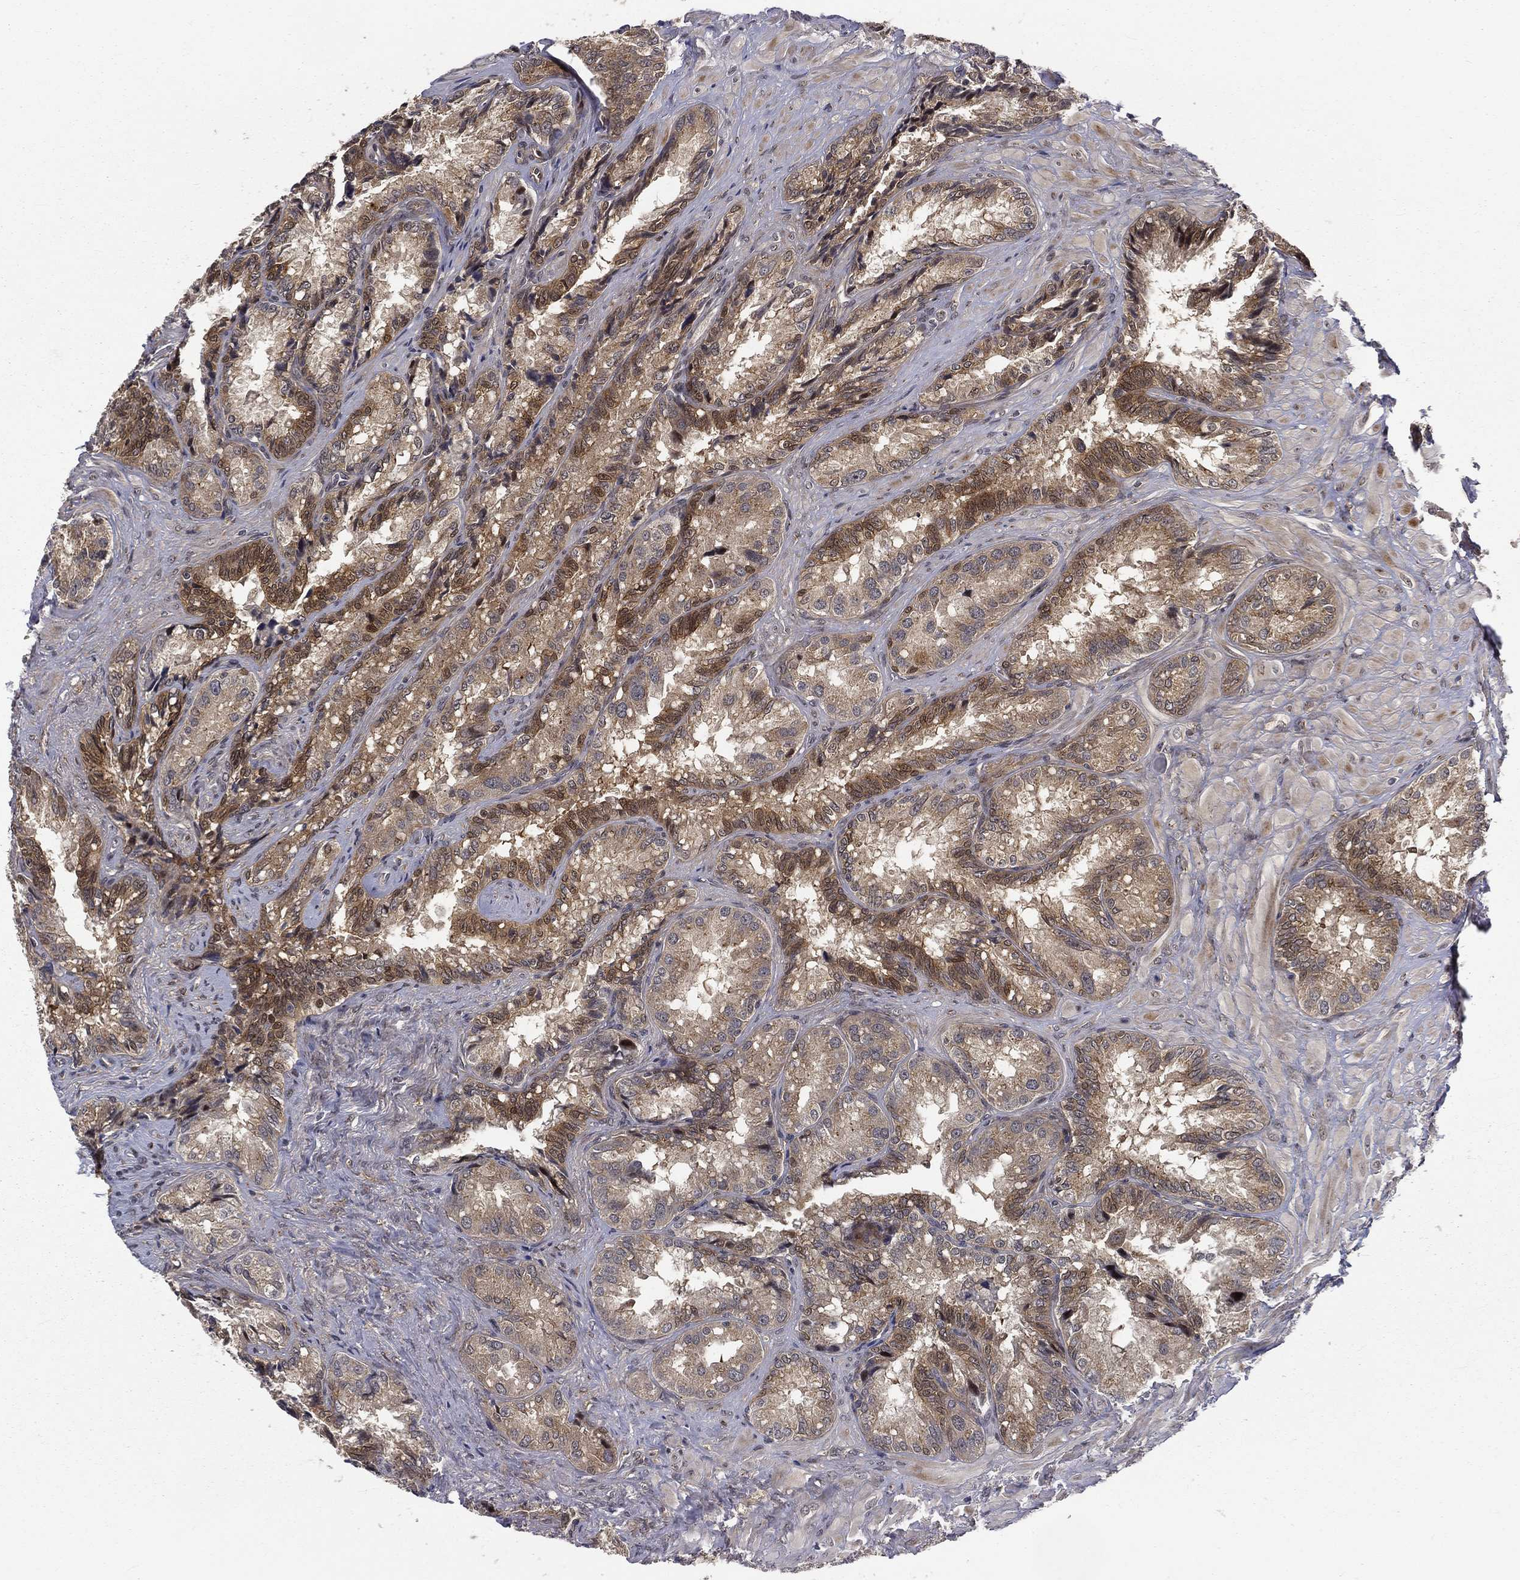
{"staining": {"intensity": "strong", "quantity": "25%-75%", "location": "cytoplasmic/membranous"}, "tissue": "seminal vesicle", "cell_type": "Glandular cells", "image_type": "normal", "snomed": [{"axis": "morphology", "description": "Normal tissue, NOS"}, {"axis": "topography", "description": "Seminal veicle"}], "caption": "A photomicrograph of seminal vesicle stained for a protein displays strong cytoplasmic/membranous brown staining in glandular cells.", "gene": "ARL3", "patient": {"sex": "male", "age": 68}}